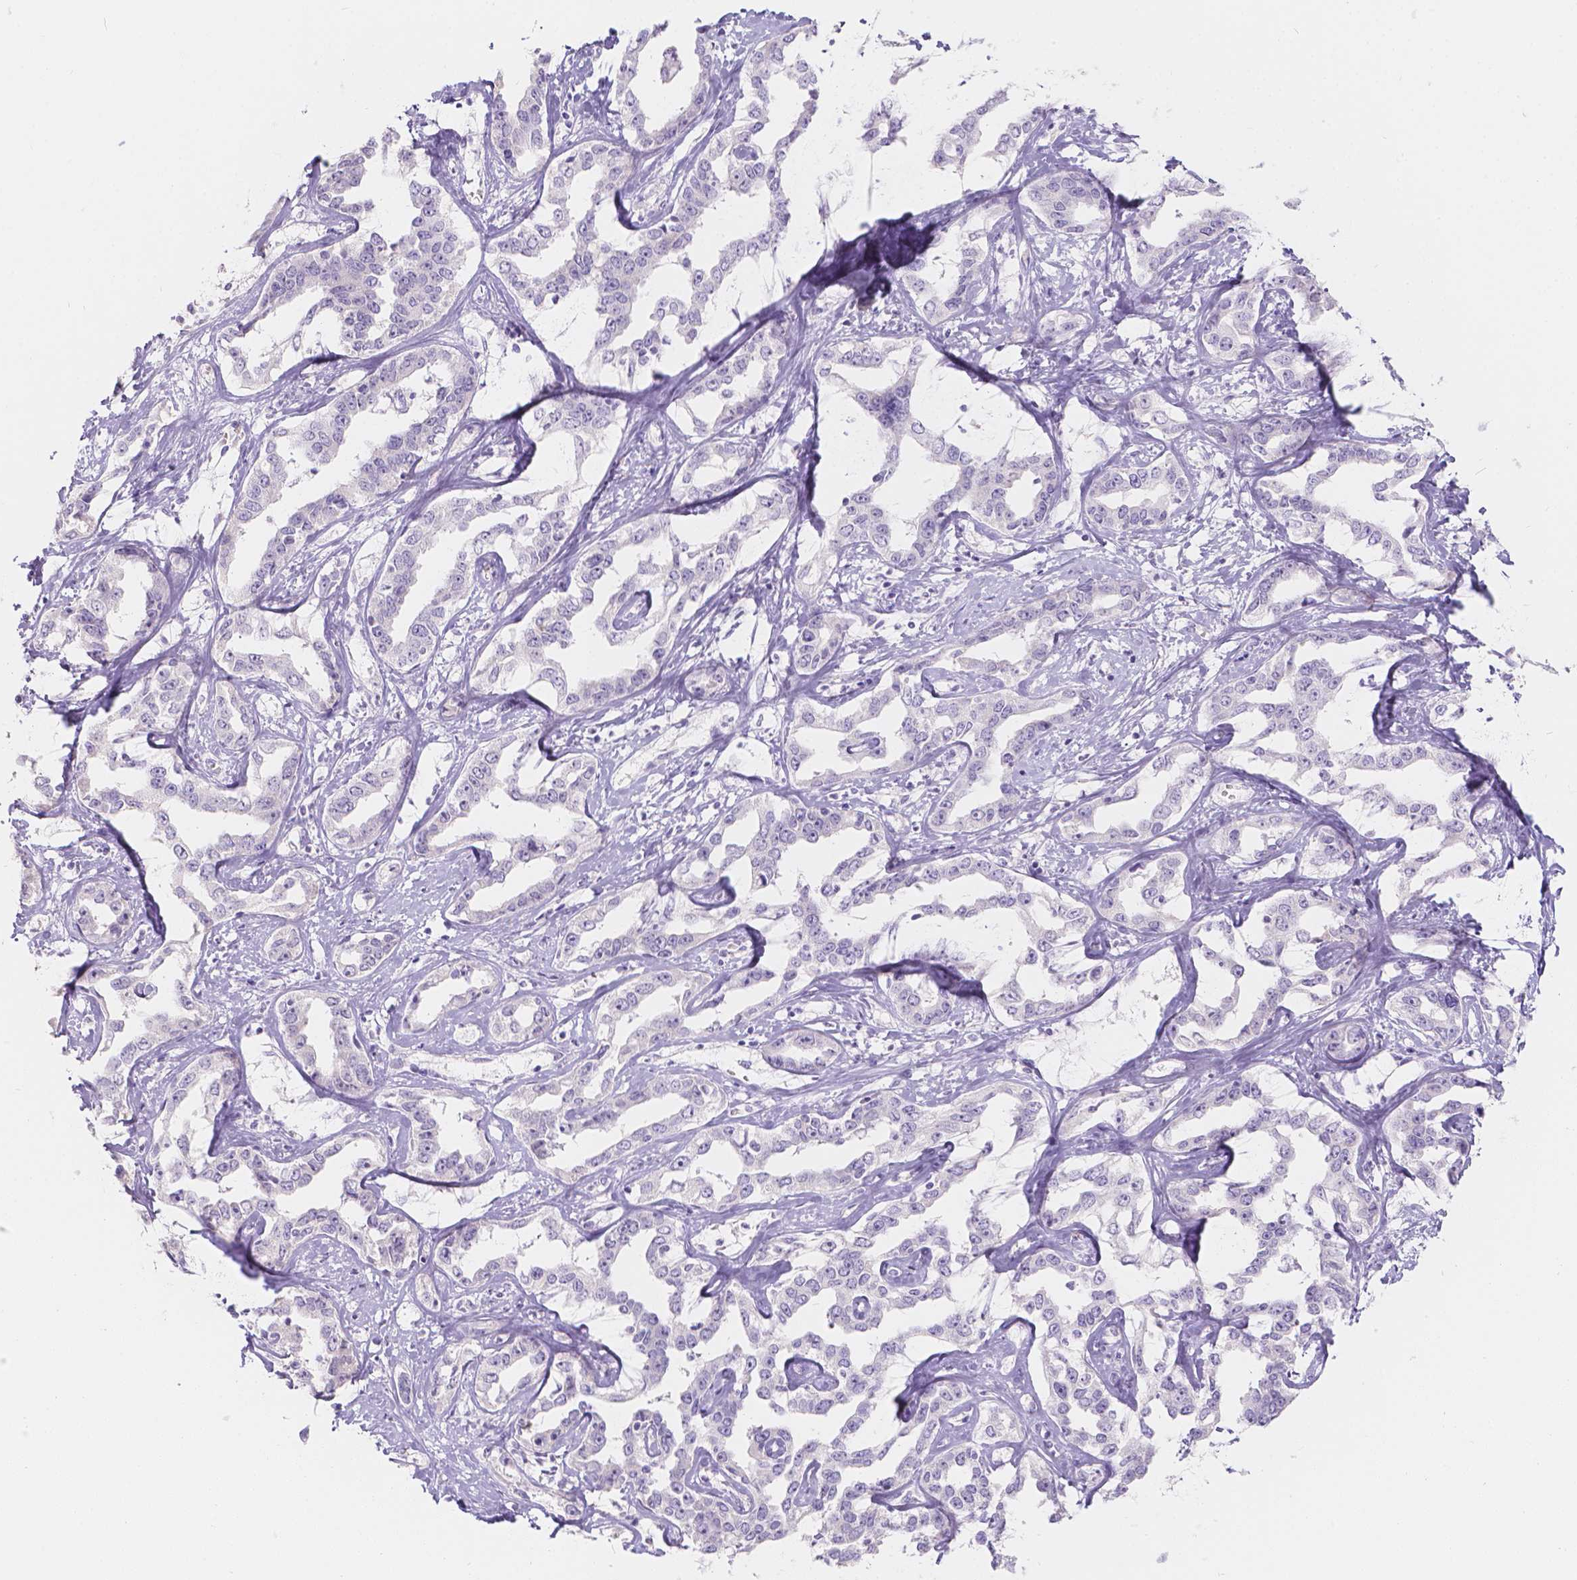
{"staining": {"intensity": "negative", "quantity": "none", "location": "none"}, "tissue": "liver cancer", "cell_type": "Tumor cells", "image_type": "cancer", "snomed": [{"axis": "morphology", "description": "Cholangiocarcinoma"}, {"axis": "topography", "description": "Liver"}], "caption": "Photomicrograph shows no significant protein positivity in tumor cells of liver cancer (cholangiocarcinoma). (DAB (3,3'-diaminobenzidine) IHC visualized using brightfield microscopy, high magnification).", "gene": "HTN3", "patient": {"sex": "male", "age": 59}}